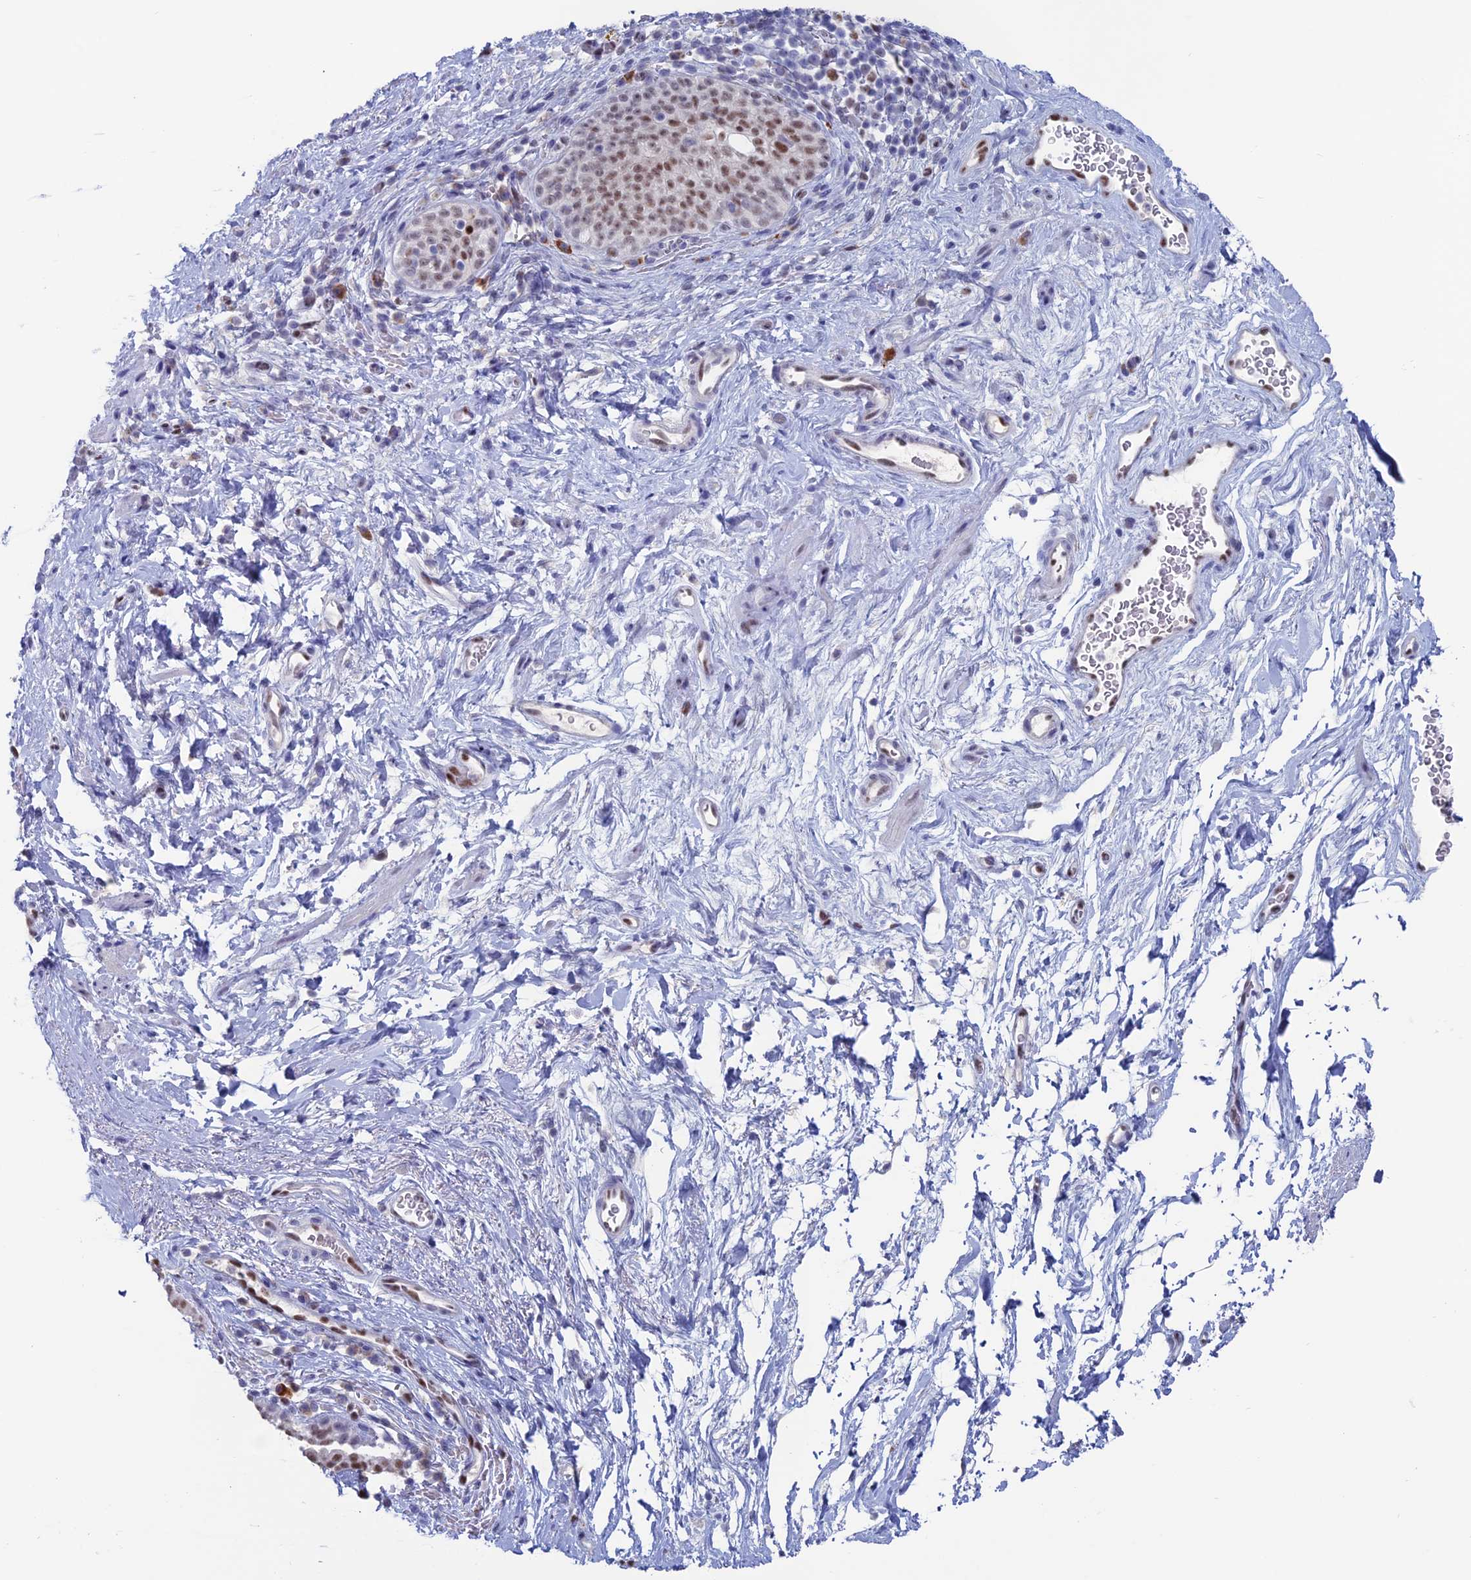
{"staining": {"intensity": "negative", "quantity": "none", "location": "none"}, "tissue": "smooth muscle", "cell_type": "Smooth muscle cells", "image_type": "normal", "snomed": [{"axis": "morphology", "description": "Normal tissue, NOS"}, {"axis": "topography", "description": "Smooth muscle"}, {"axis": "topography", "description": "Peripheral nerve tissue"}], "caption": "High magnification brightfield microscopy of benign smooth muscle stained with DAB (brown) and counterstained with hematoxylin (blue): smooth muscle cells show no significant positivity. (Stains: DAB (3,3'-diaminobenzidine) immunohistochemistry with hematoxylin counter stain, Microscopy: brightfield microscopy at high magnification).", "gene": "NOL4L", "patient": {"sex": "male", "age": 69}}